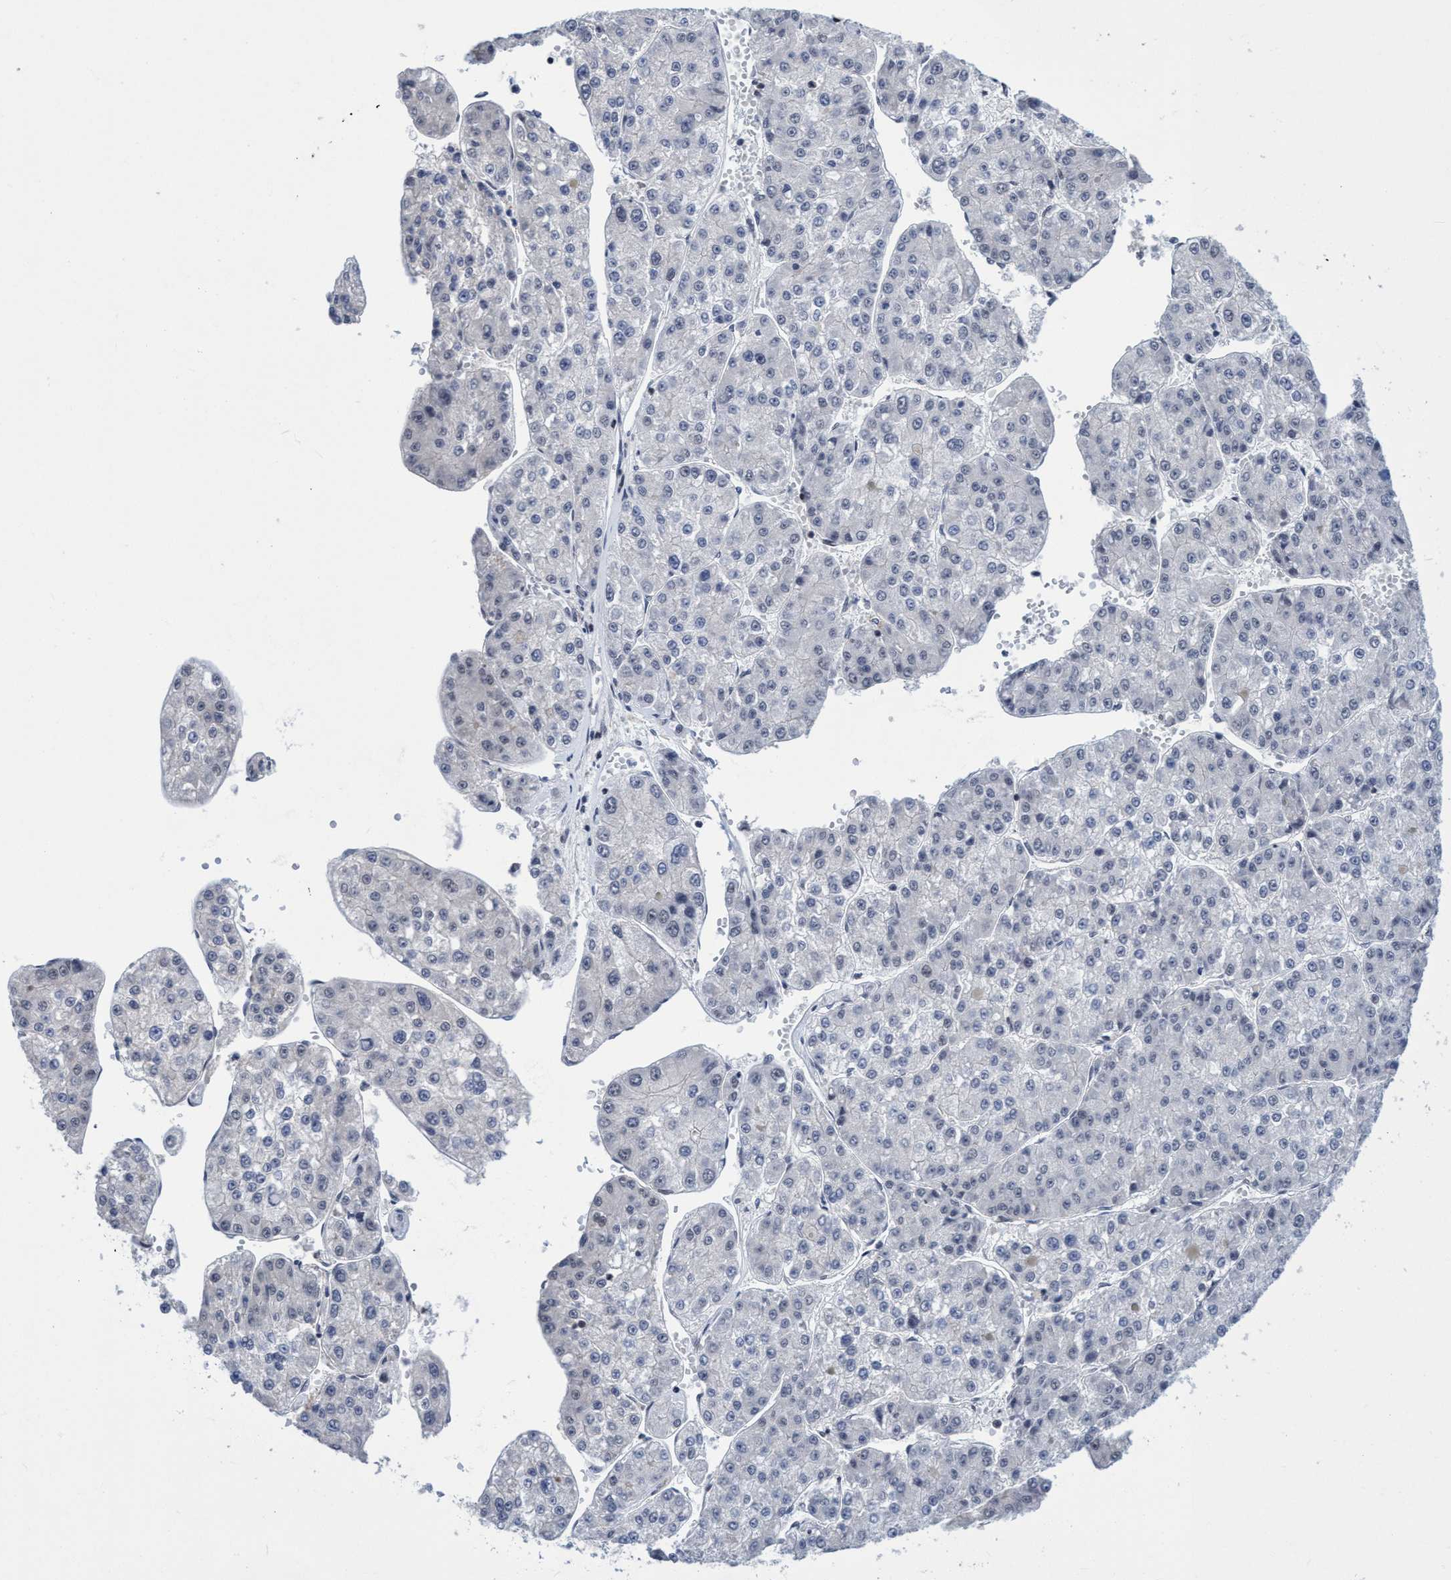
{"staining": {"intensity": "negative", "quantity": "none", "location": "none"}, "tissue": "liver cancer", "cell_type": "Tumor cells", "image_type": "cancer", "snomed": [{"axis": "morphology", "description": "Carcinoma, Hepatocellular, NOS"}, {"axis": "topography", "description": "Liver"}], "caption": "This is a image of immunohistochemistry staining of liver cancer, which shows no positivity in tumor cells.", "gene": "C9orf78", "patient": {"sex": "female", "age": 73}}